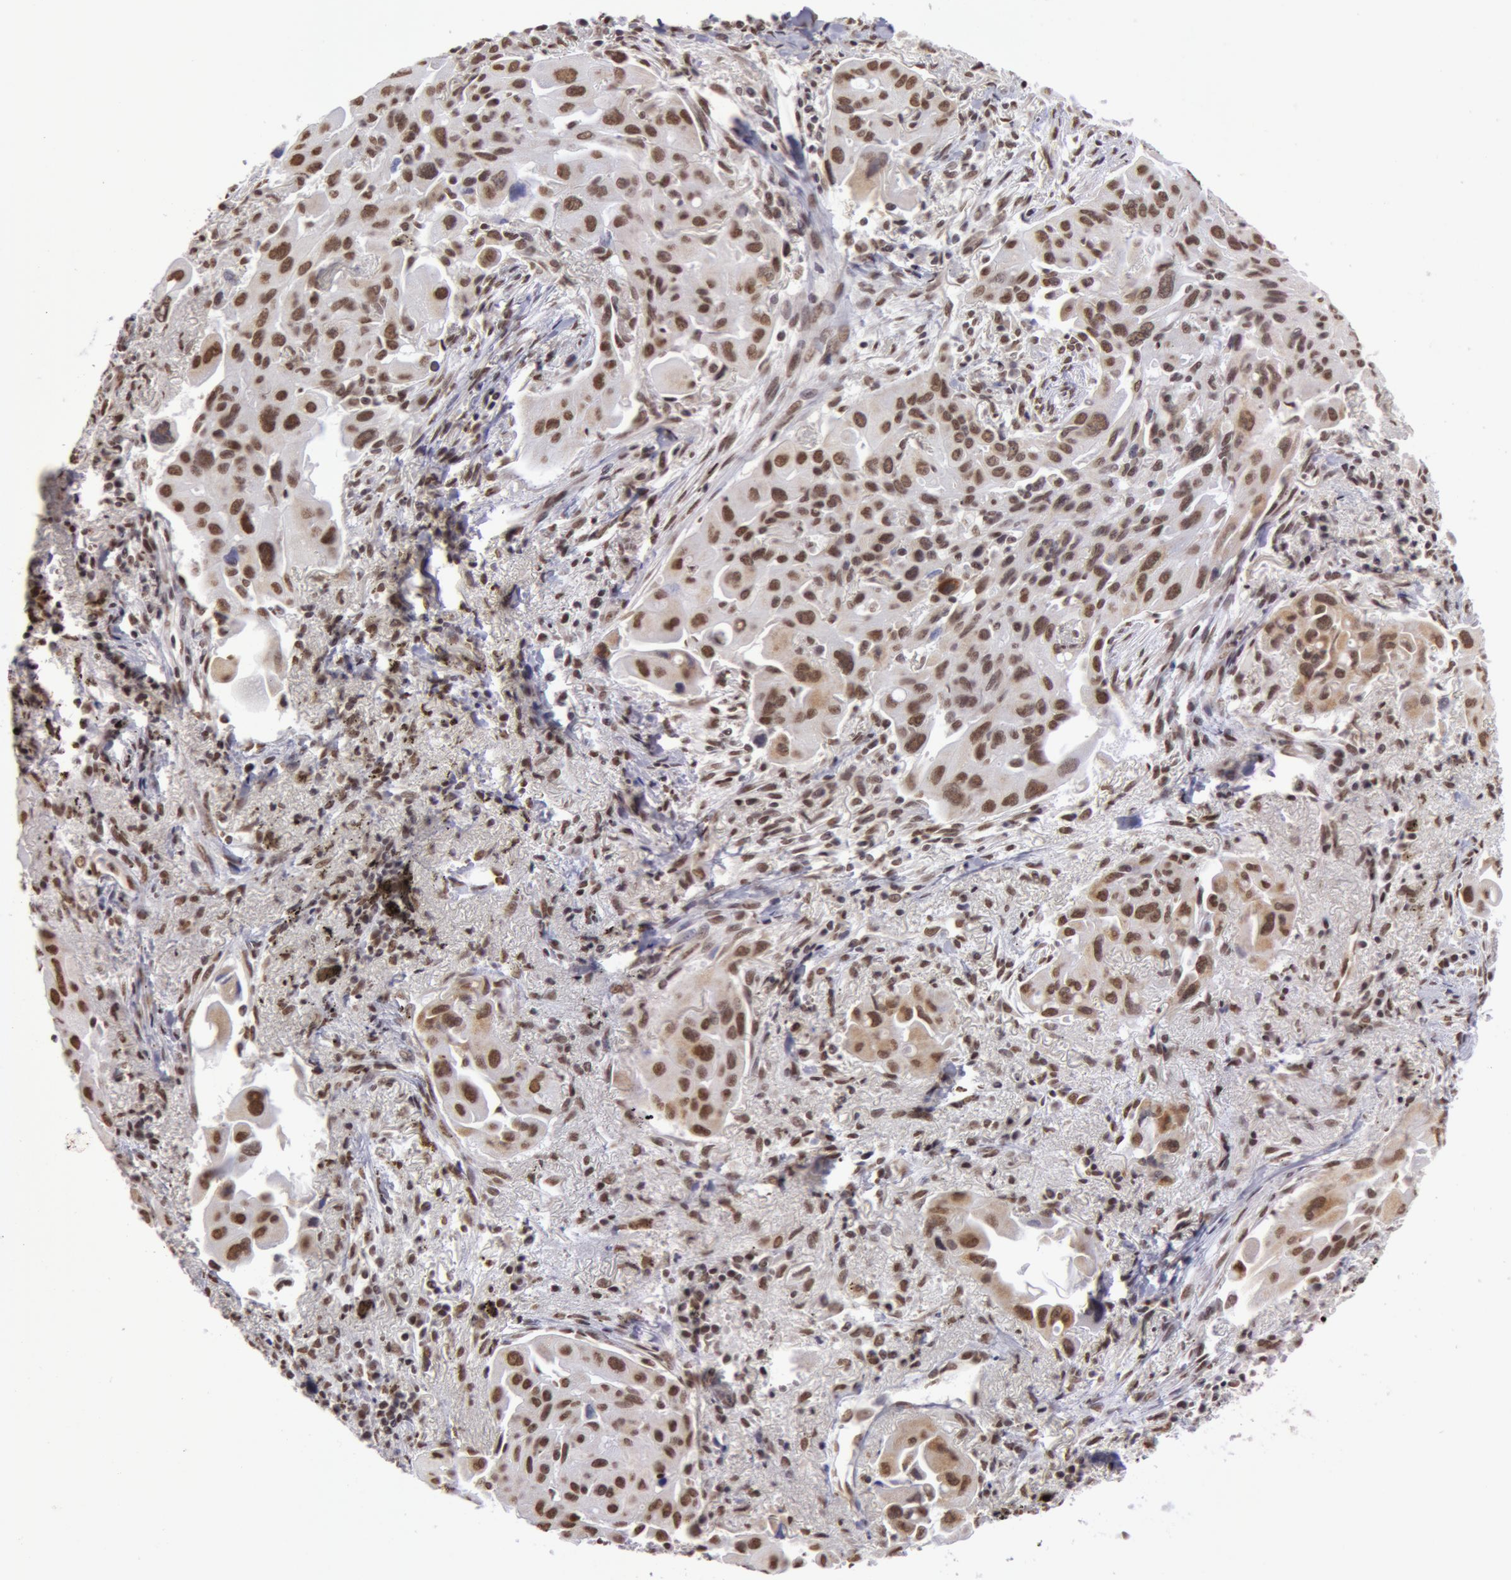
{"staining": {"intensity": "weak", "quantity": "25%-75%", "location": "nuclear"}, "tissue": "lung cancer", "cell_type": "Tumor cells", "image_type": "cancer", "snomed": [{"axis": "morphology", "description": "Adenocarcinoma, NOS"}, {"axis": "topography", "description": "Lung"}], "caption": "The photomicrograph reveals immunohistochemical staining of lung adenocarcinoma. There is weak nuclear positivity is seen in approximately 25%-75% of tumor cells. (Brightfield microscopy of DAB IHC at high magnification).", "gene": "VRTN", "patient": {"sex": "male", "age": 68}}